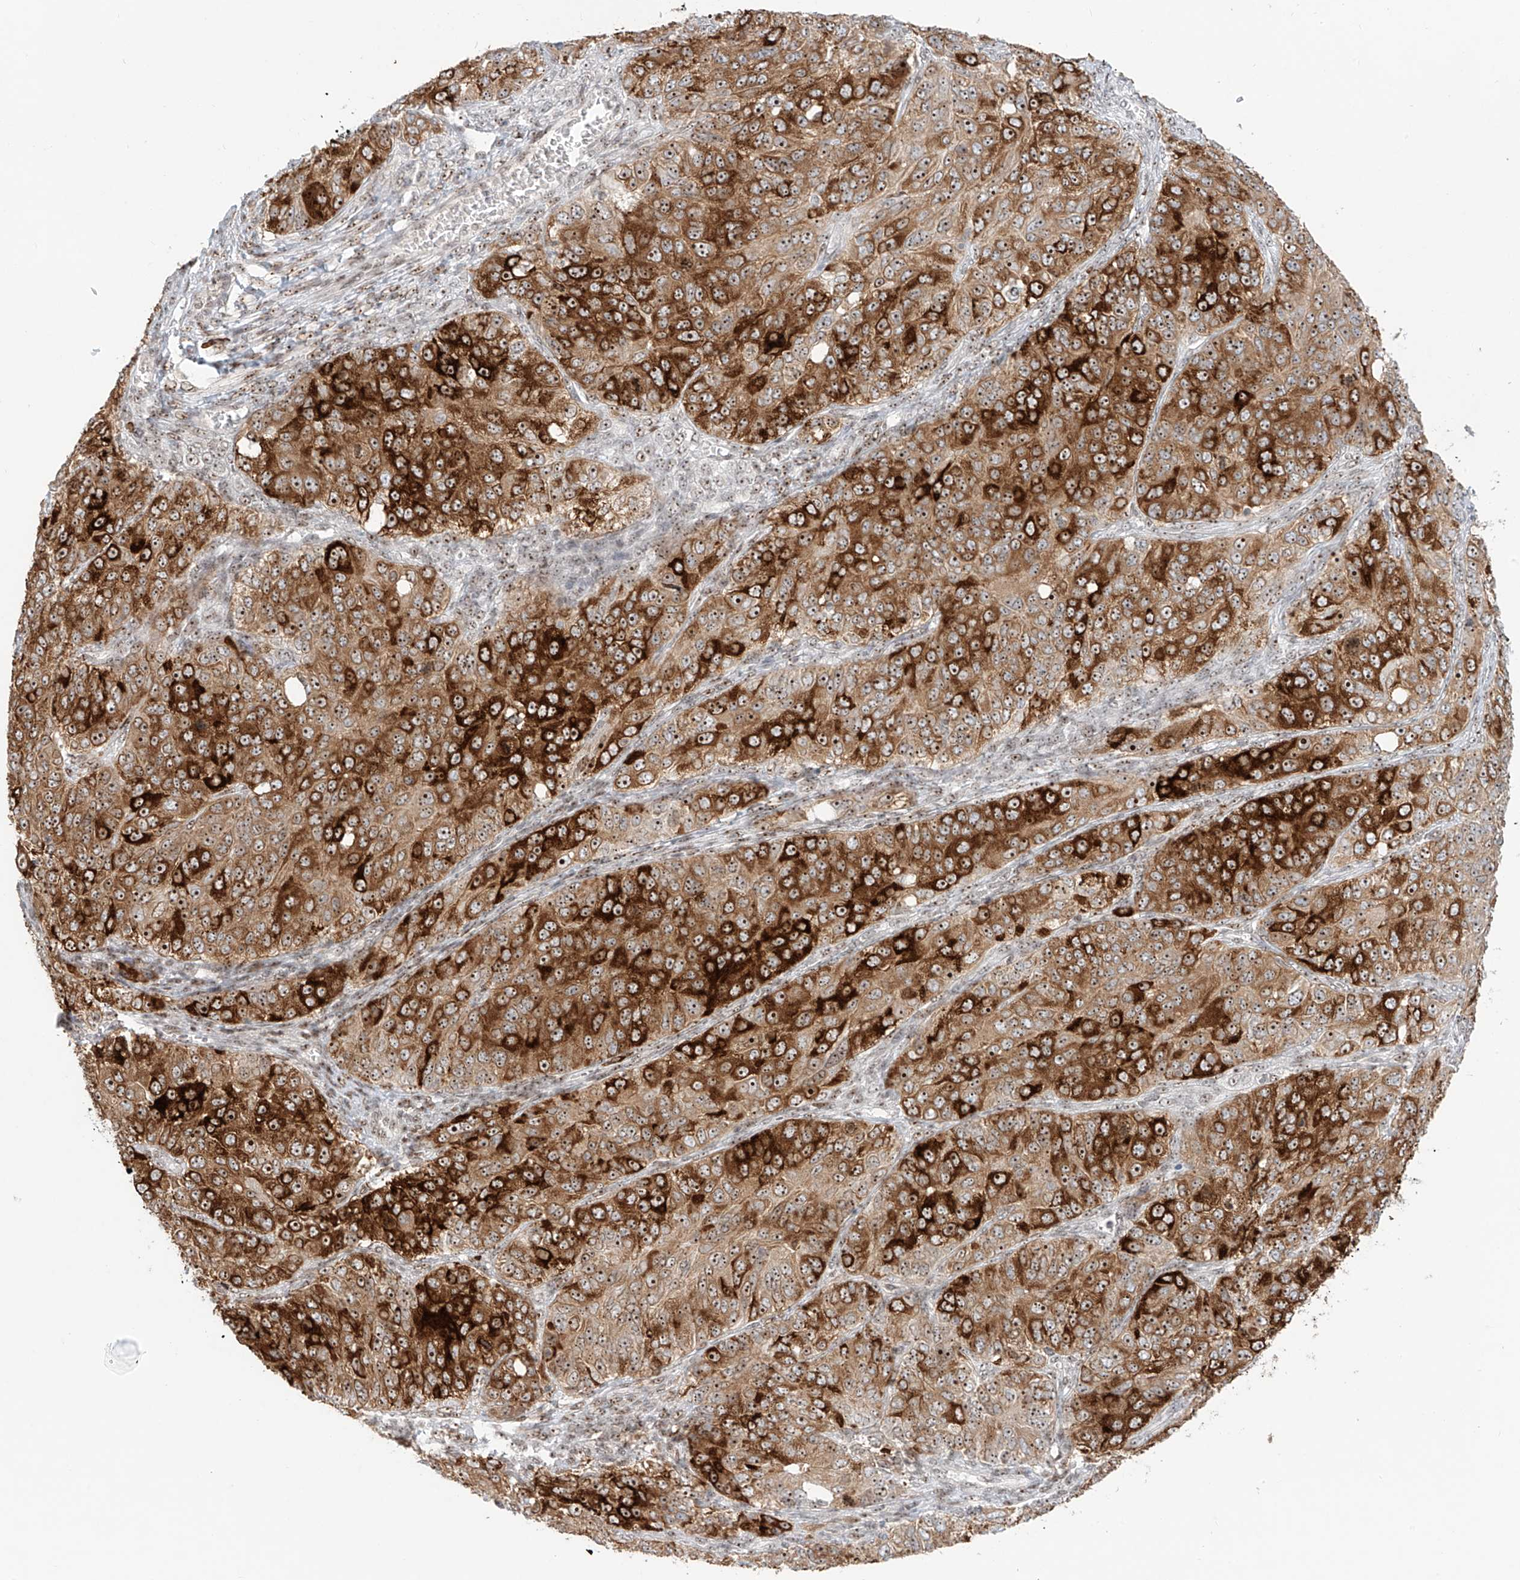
{"staining": {"intensity": "strong", "quantity": ">75%", "location": "cytoplasmic/membranous,nuclear"}, "tissue": "ovarian cancer", "cell_type": "Tumor cells", "image_type": "cancer", "snomed": [{"axis": "morphology", "description": "Carcinoma, endometroid"}, {"axis": "topography", "description": "Ovary"}], "caption": "Immunohistochemical staining of human endometroid carcinoma (ovarian) displays strong cytoplasmic/membranous and nuclear protein positivity in about >75% of tumor cells. The staining was performed using DAB to visualize the protein expression in brown, while the nuclei were stained in blue with hematoxylin (Magnification: 20x).", "gene": "ZNF512", "patient": {"sex": "female", "age": 51}}